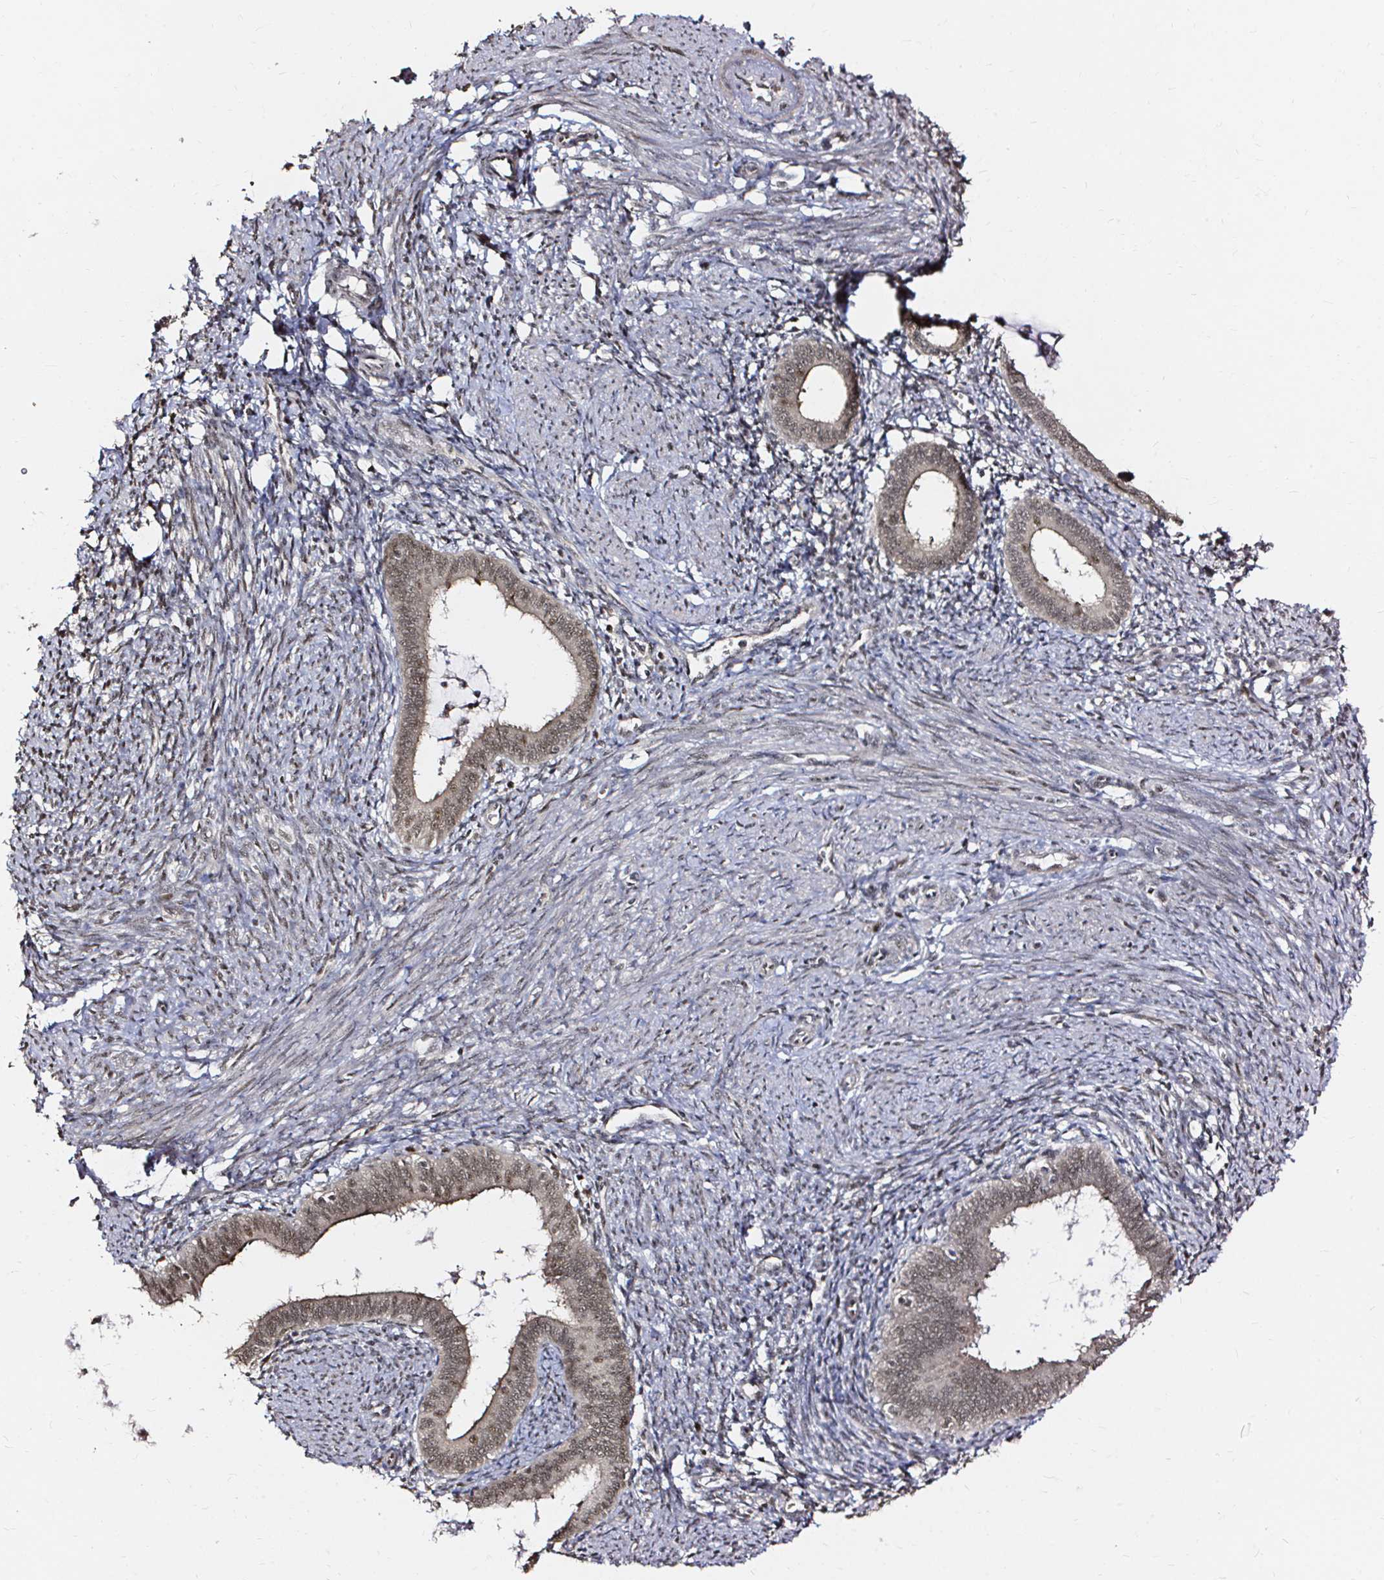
{"staining": {"intensity": "moderate", "quantity": ">75%", "location": "nuclear"}, "tissue": "endometrium", "cell_type": "Cells in endometrial stroma", "image_type": "normal", "snomed": [{"axis": "morphology", "description": "Normal tissue, NOS"}, {"axis": "topography", "description": "Endometrium"}], "caption": "This is an image of immunohistochemistry staining of unremarkable endometrium, which shows moderate expression in the nuclear of cells in endometrial stroma.", "gene": "SNRPC", "patient": {"sex": "female", "age": 41}}